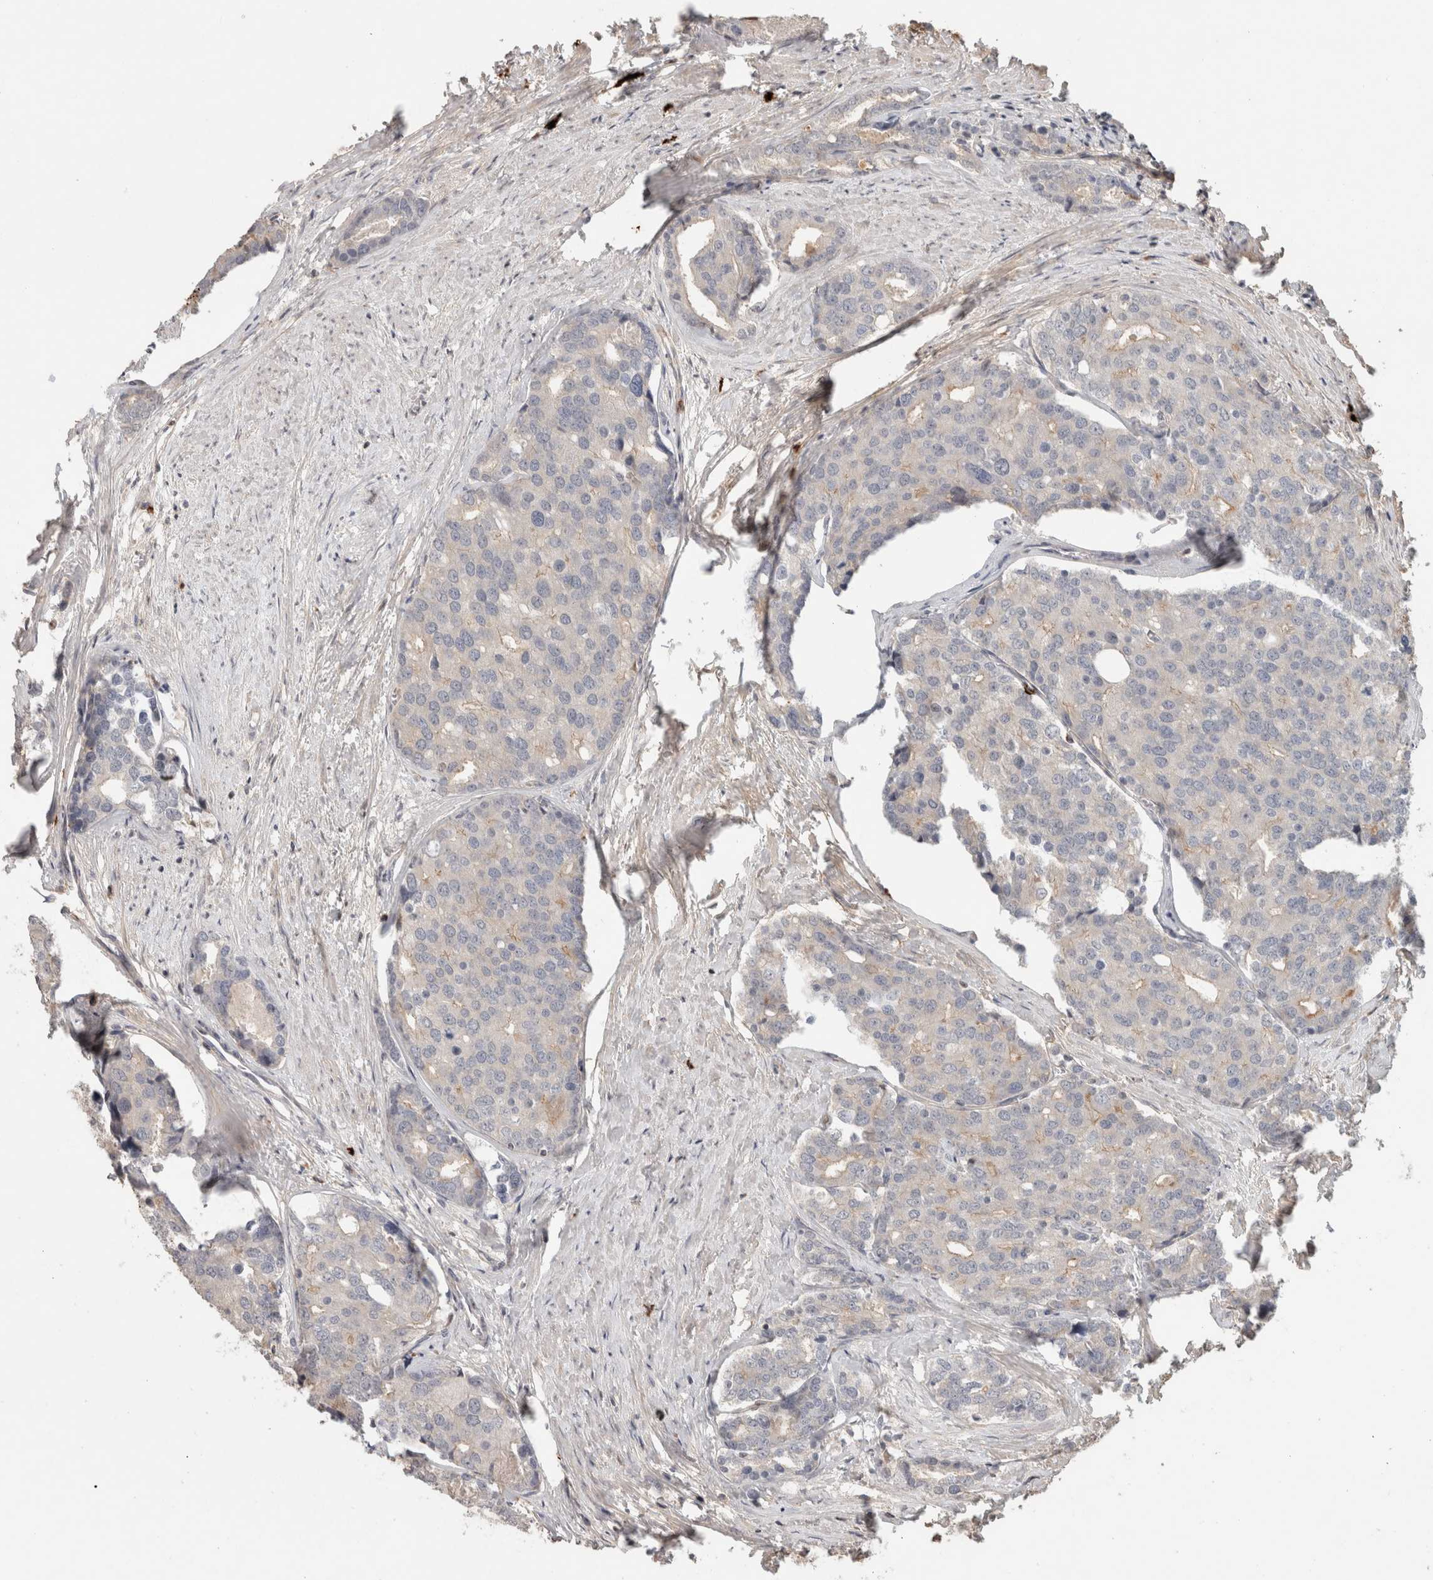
{"staining": {"intensity": "weak", "quantity": "<25%", "location": "cytoplasmic/membranous"}, "tissue": "prostate cancer", "cell_type": "Tumor cells", "image_type": "cancer", "snomed": [{"axis": "morphology", "description": "Adenocarcinoma, High grade"}, {"axis": "topography", "description": "Prostate"}], "caption": "DAB (3,3'-diaminobenzidine) immunohistochemical staining of human prostate high-grade adenocarcinoma shows no significant positivity in tumor cells.", "gene": "HSPG2", "patient": {"sex": "male", "age": 50}}